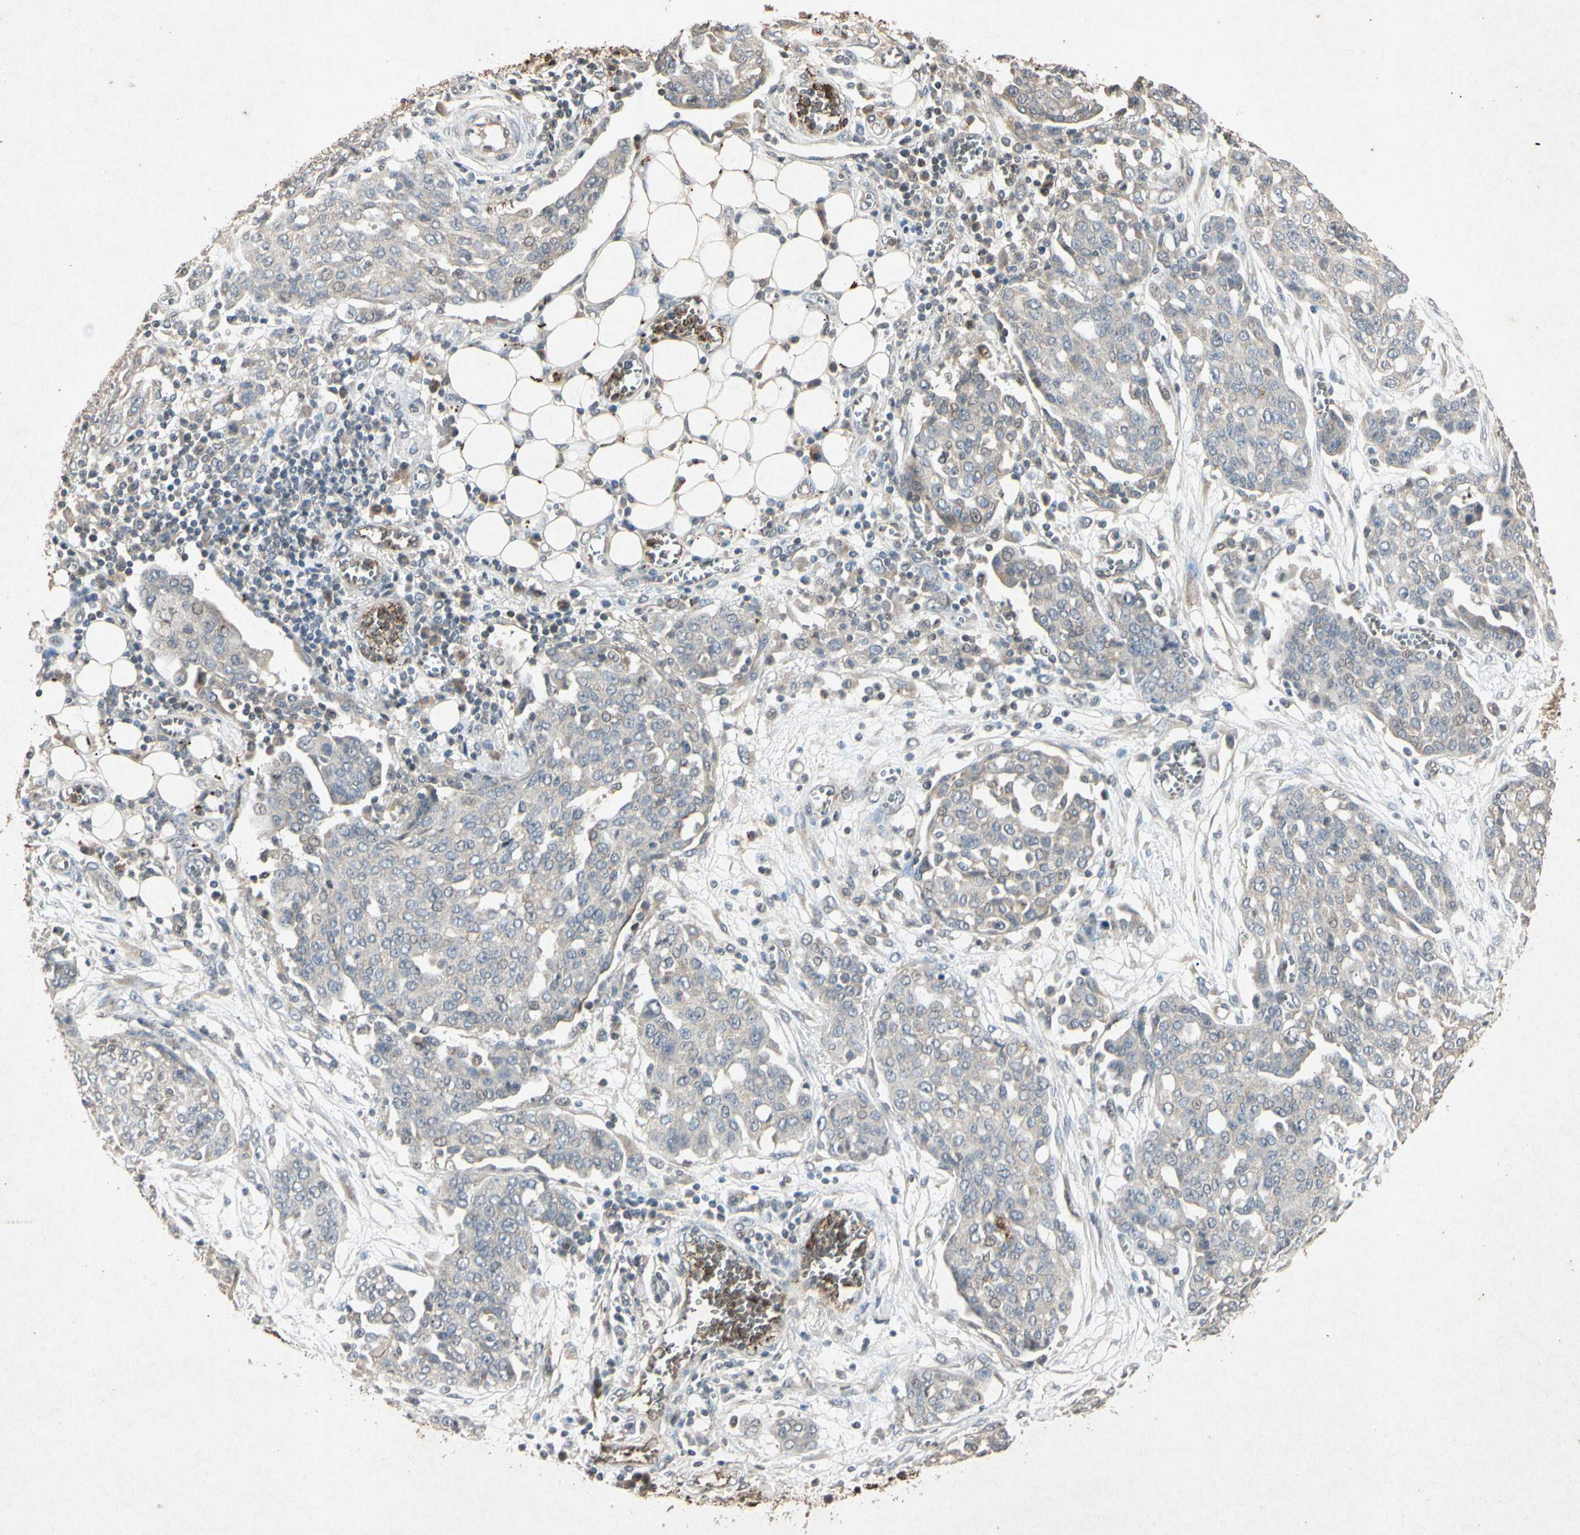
{"staining": {"intensity": "weak", "quantity": "25%-75%", "location": "cytoplasmic/membranous"}, "tissue": "ovarian cancer", "cell_type": "Tumor cells", "image_type": "cancer", "snomed": [{"axis": "morphology", "description": "Cystadenocarcinoma, serous, NOS"}, {"axis": "topography", "description": "Soft tissue"}, {"axis": "topography", "description": "Ovary"}], "caption": "Immunohistochemical staining of ovarian serous cystadenocarcinoma shows low levels of weak cytoplasmic/membranous expression in about 25%-75% of tumor cells. The staining was performed using DAB, with brown indicating positive protein expression. Nuclei are stained blue with hematoxylin.", "gene": "MSRB1", "patient": {"sex": "female", "age": 57}}